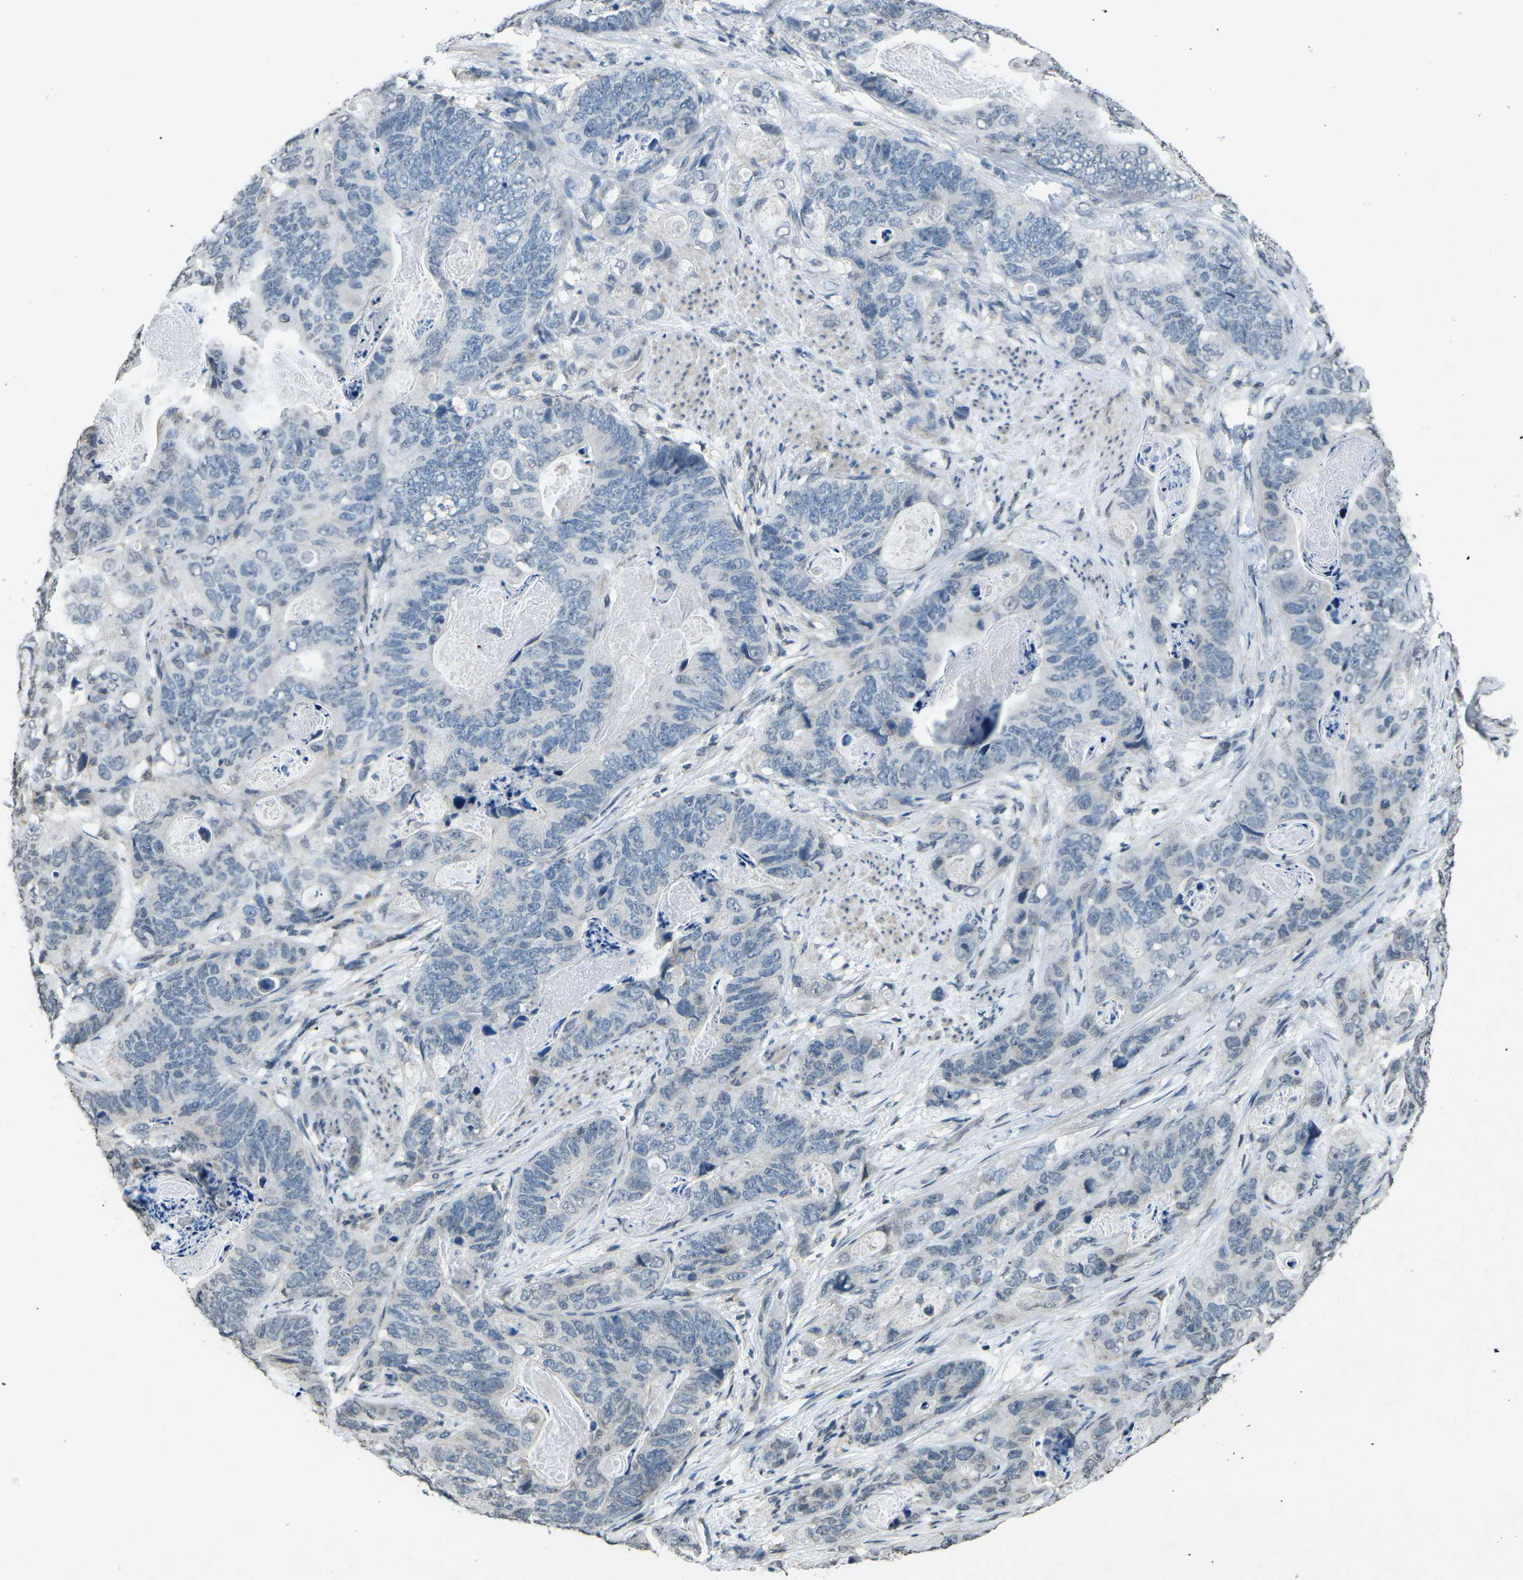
{"staining": {"intensity": "negative", "quantity": "none", "location": "none"}, "tissue": "stomach cancer", "cell_type": "Tumor cells", "image_type": "cancer", "snomed": [{"axis": "morphology", "description": "Adenocarcinoma, NOS"}, {"axis": "topography", "description": "Stomach"}], "caption": "Tumor cells show no significant protein staining in adenocarcinoma (stomach).", "gene": "TFR2", "patient": {"sex": "female", "age": 89}}